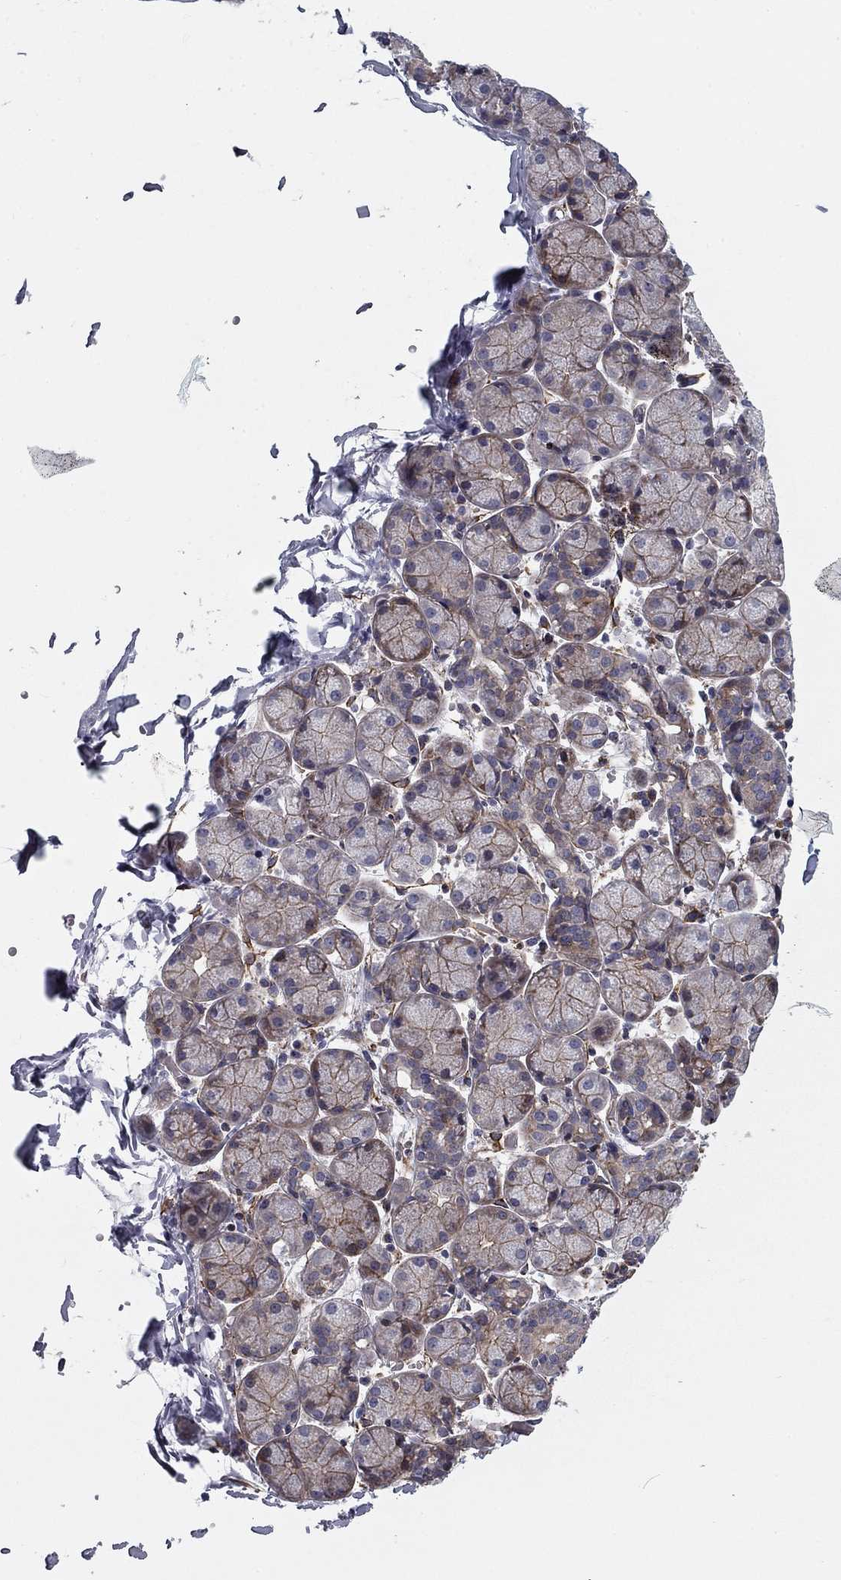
{"staining": {"intensity": "moderate", "quantity": "<25%", "location": "cytoplasmic/membranous"}, "tissue": "salivary gland", "cell_type": "Glandular cells", "image_type": "normal", "snomed": [{"axis": "morphology", "description": "Normal tissue, NOS"}, {"axis": "topography", "description": "Salivary gland"}, {"axis": "topography", "description": "Peripheral nerve tissue"}], "caption": "Brown immunohistochemical staining in normal salivary gland reveals moderate cytoplasmic/membranous staining in about <25% of glandular cells.", "gene": "CLSTN1", "patient": {"sex": "female", "age": 24}}